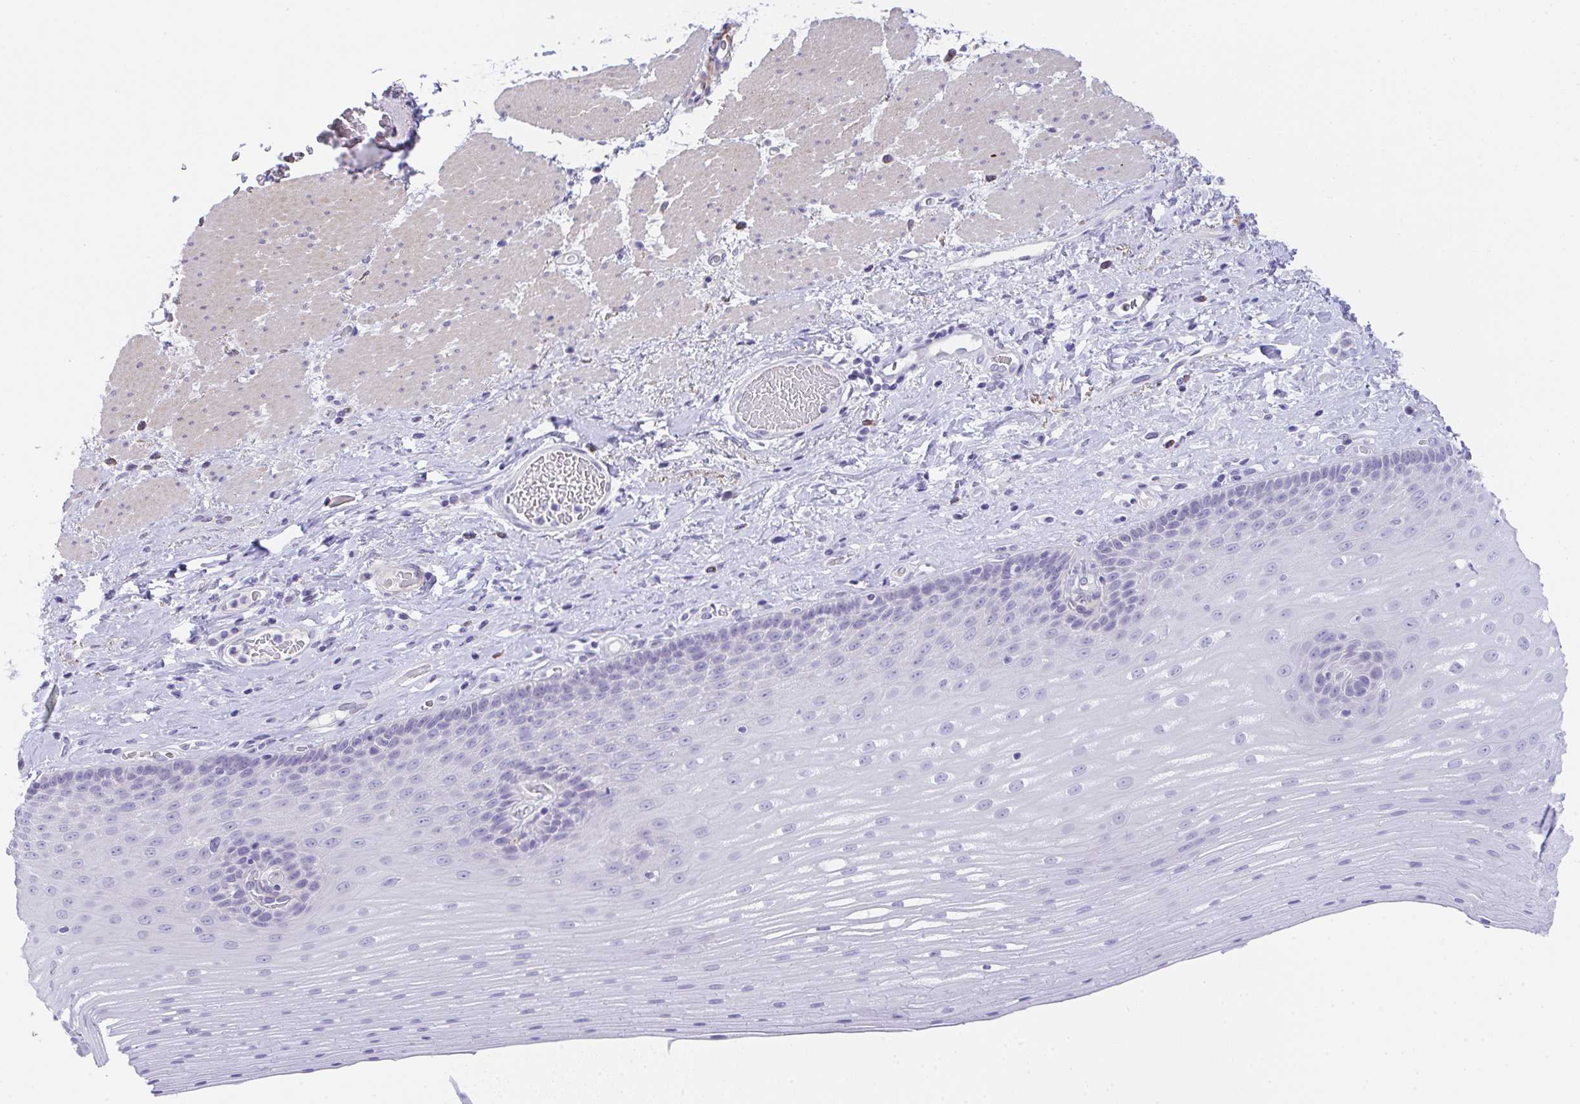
{"staining": {"intensity": "negative", "quantity": "none", "location": "none"}, "tissue": "esophagus", "cell_type": "Squamous epithelial cells", "image_type": "normal", "snomed": [{"axis": "morphology", "description": "Normal tissue, NOS"}, {"axis": "topography", "description": "Esophagus"}], "caption": "There is no significant staining in squamous epithelial cells of esophagus. Nuclei are stained in blue.", "gene": "KMT2E", "patient": {"sex": "male", "age": 62}}